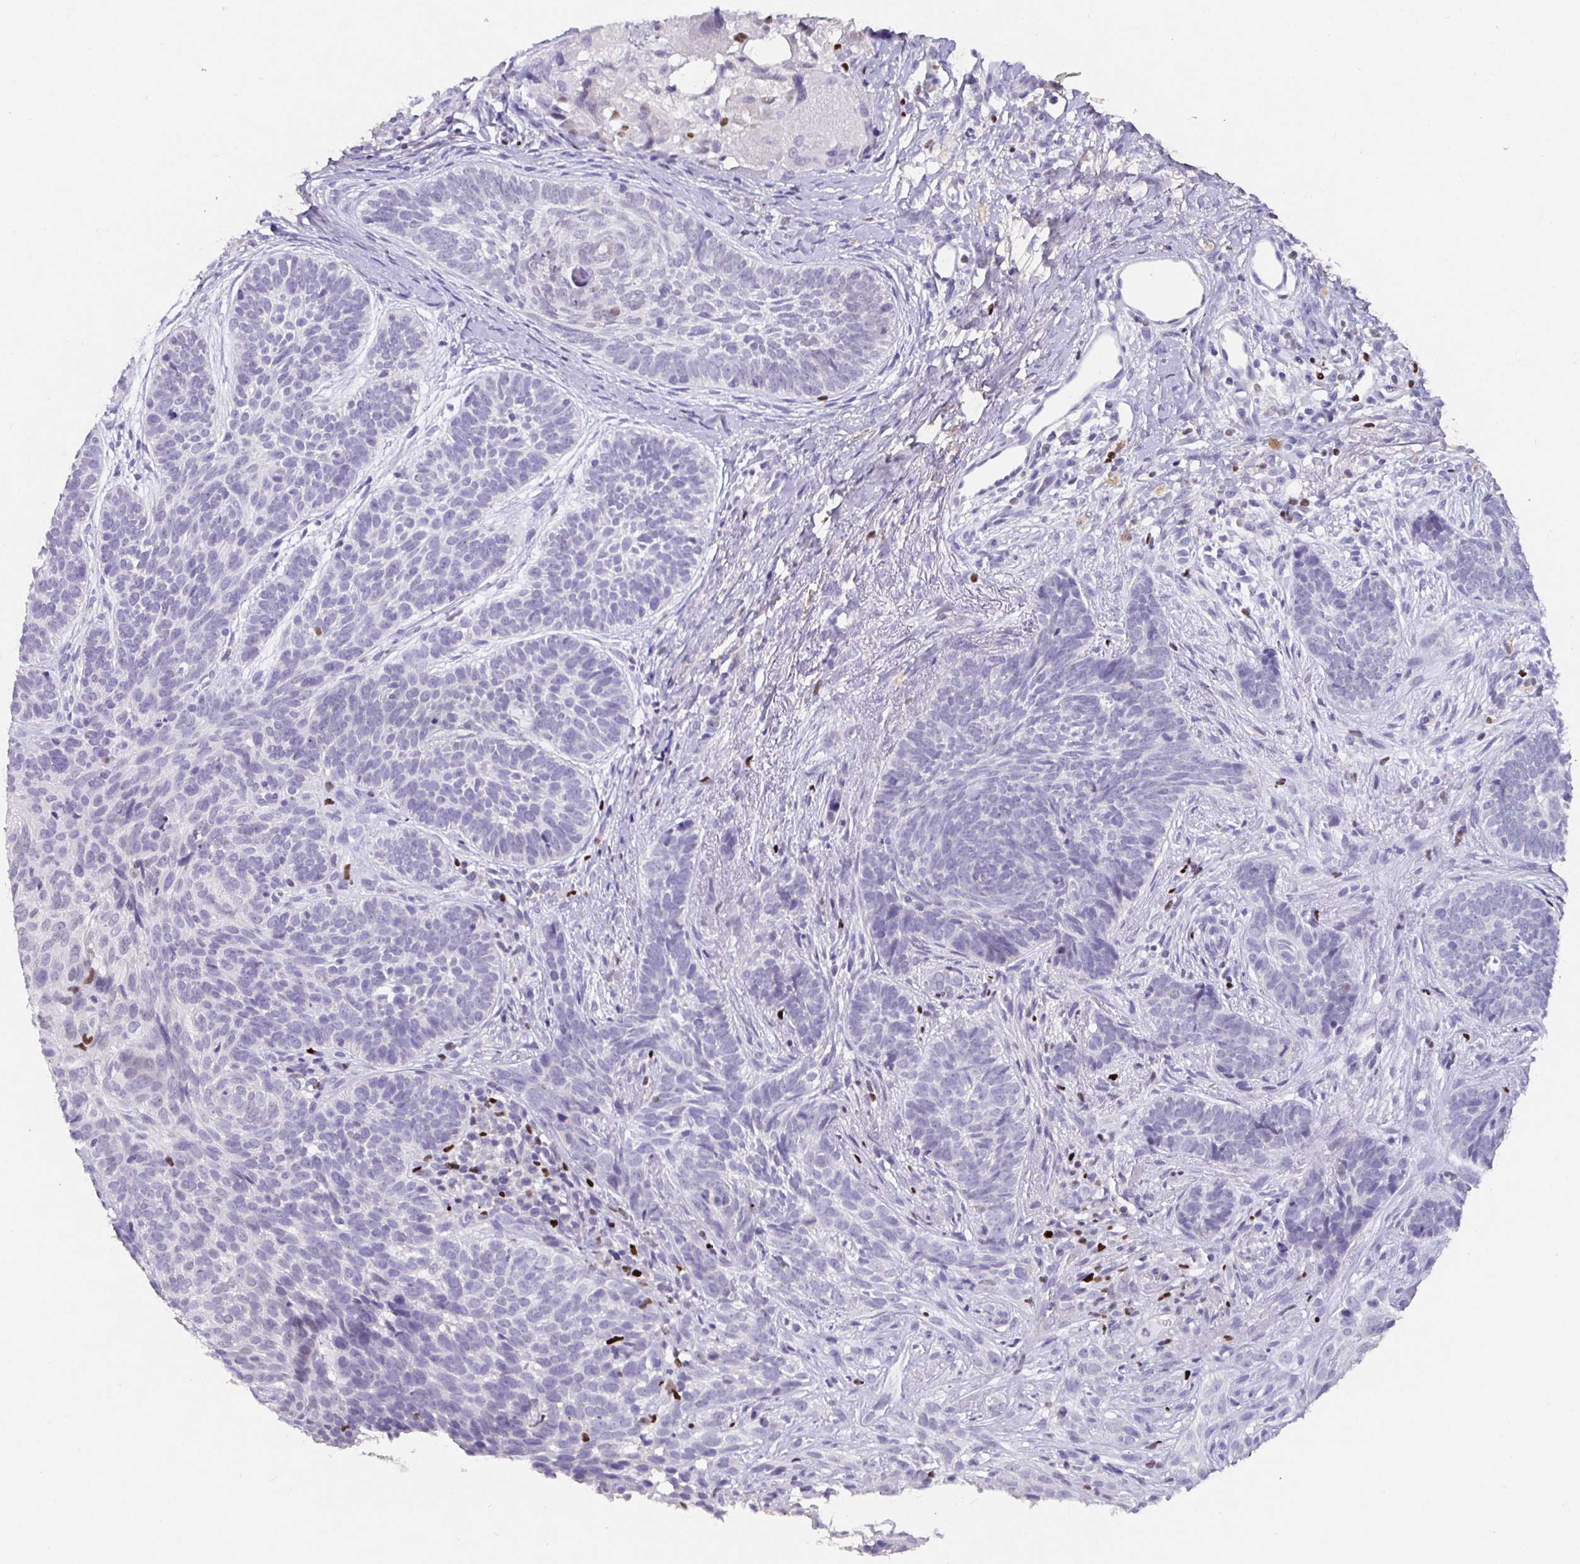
{"staining": {"intensity": "negative", "quantity": "none", "location": "none"}, "tissue": "skin cancer", "cell_type": "Tumor cells", "image_type": "cancer", "snomed": [{"axis": "morphology", "description": "Basal cell carcinoma"}, {"axis": "topography", "description": "Skin"}], "caption": "Tumor cells show no significant protein expression in skin basal cell carcinoma. (DAB (3,3'-diaminobenzidine) immunohistochemistry (IHC) visualized using brightfield microscopy, high magnification).", "gene": "SATB1", "patient": {"sex": "female", "age": 74}}